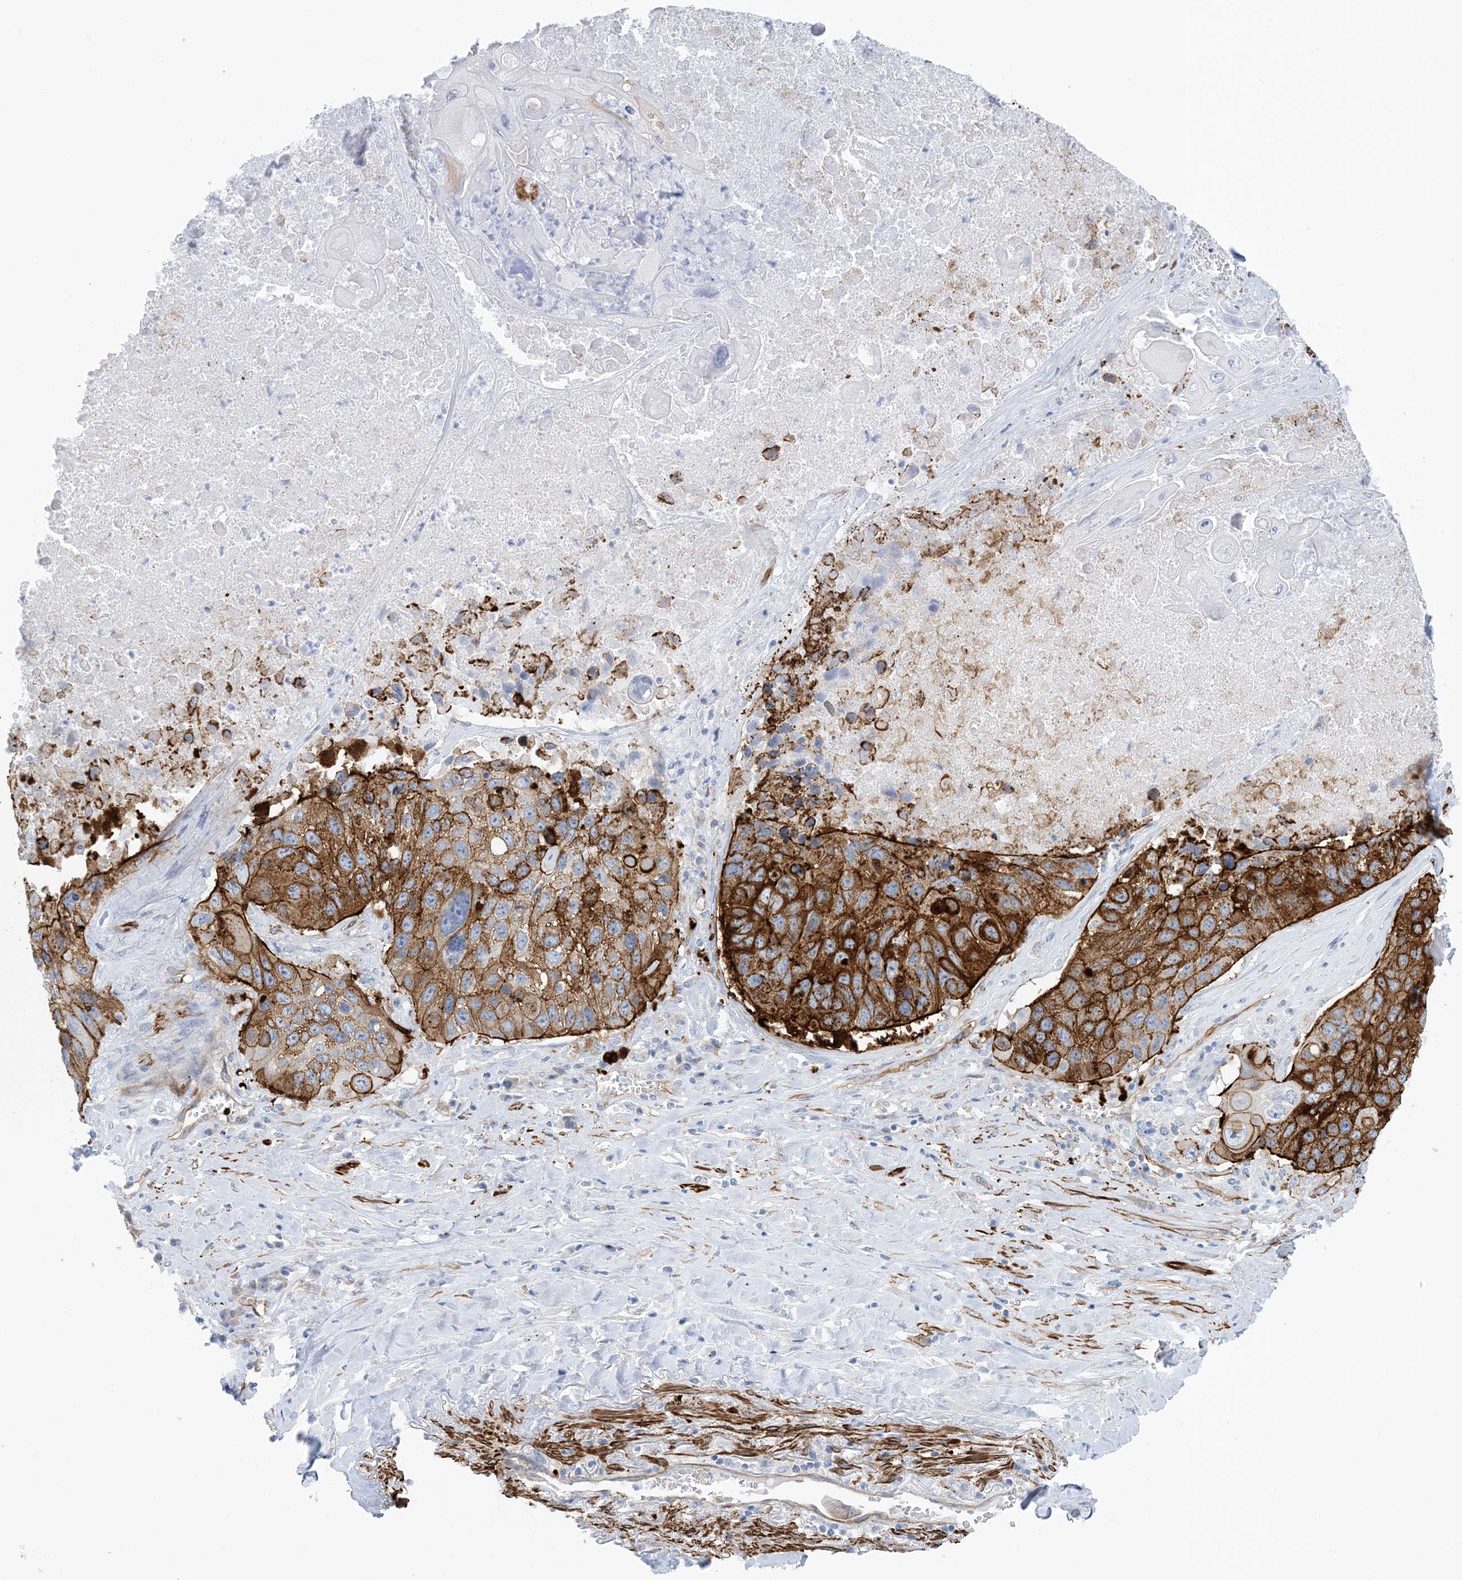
{"staining": {"intensity": "strong", "quantity": ">75%", "location": "cytoplasmic/membranous"}, "tissue": "lung cancer", "cell_type": "Tumor cells", "image_type": "cancer", "snomed": [{"axis": "morphology", "description": "Squamous cell carcinoma, NOS"}, {"axis": "topography", "description": "Lung"}], "caption": "Immunohistochemical staining of lung cancer exhibits high levels of strong cytoplasmic/membranous protein positivity in about >75% of tumor cells.", "gene": "SHANK1", "patient": {"sex": "male", "age": 61}}